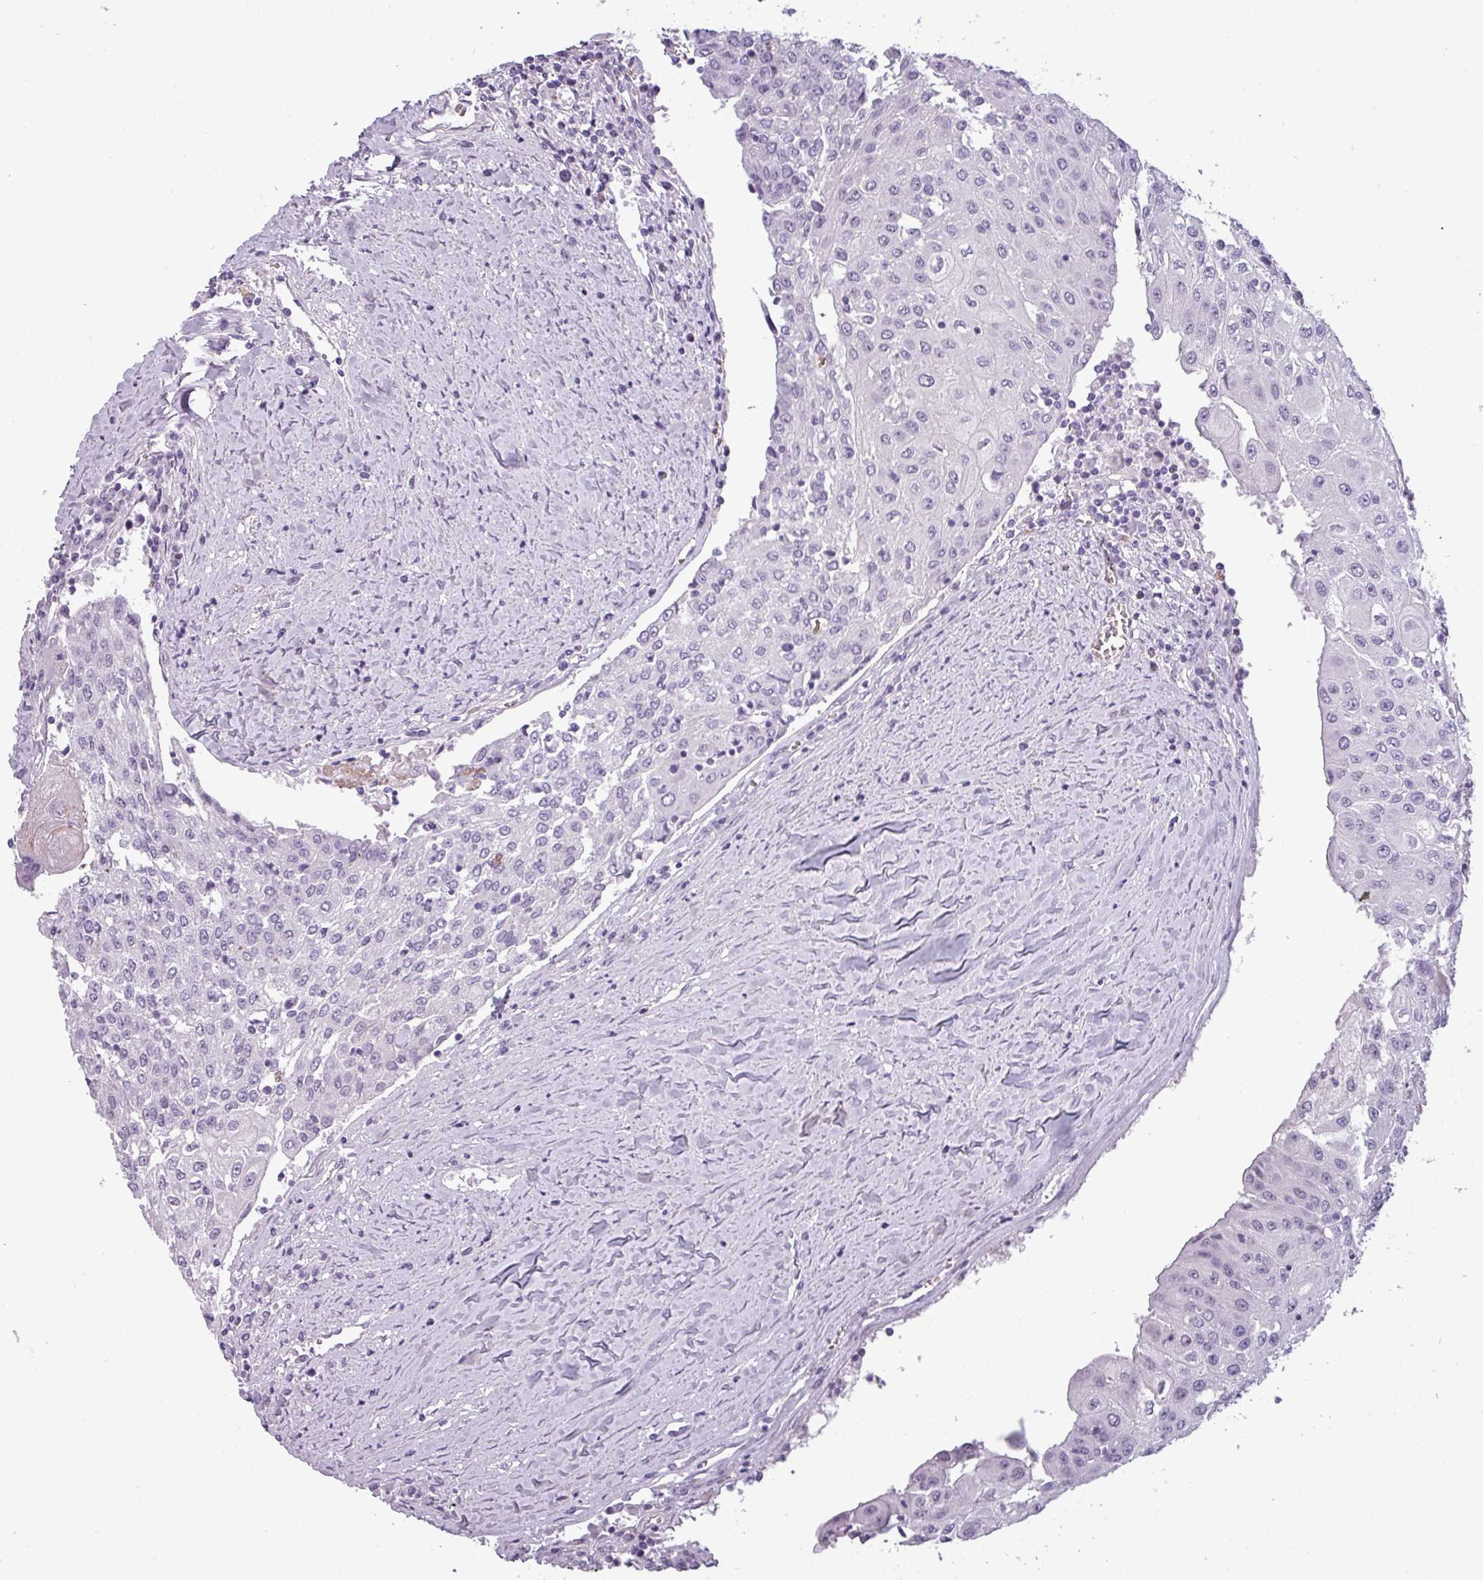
{"staining": {"intensity": "negative", "quantity": "none", "location": "none"}, "tissue": "urothelial cancer", "cell_type": "Tumor cells", "image_type": "cancer", "snomed": [{"axis": "morphology", "description": "Urothelial carcinoma, High grade"}, {"axis": "topography", "description": "Urinary bladder"}], "caption": "Urothelial cancer was stained to show a protein in brown. There is no significant staining in tumor cells. (DAB immunohistochemistry (IHC) with hematoxylin counter stain).", "gene": "AREL1", "patient": {"sex": "female", "age": 85}}